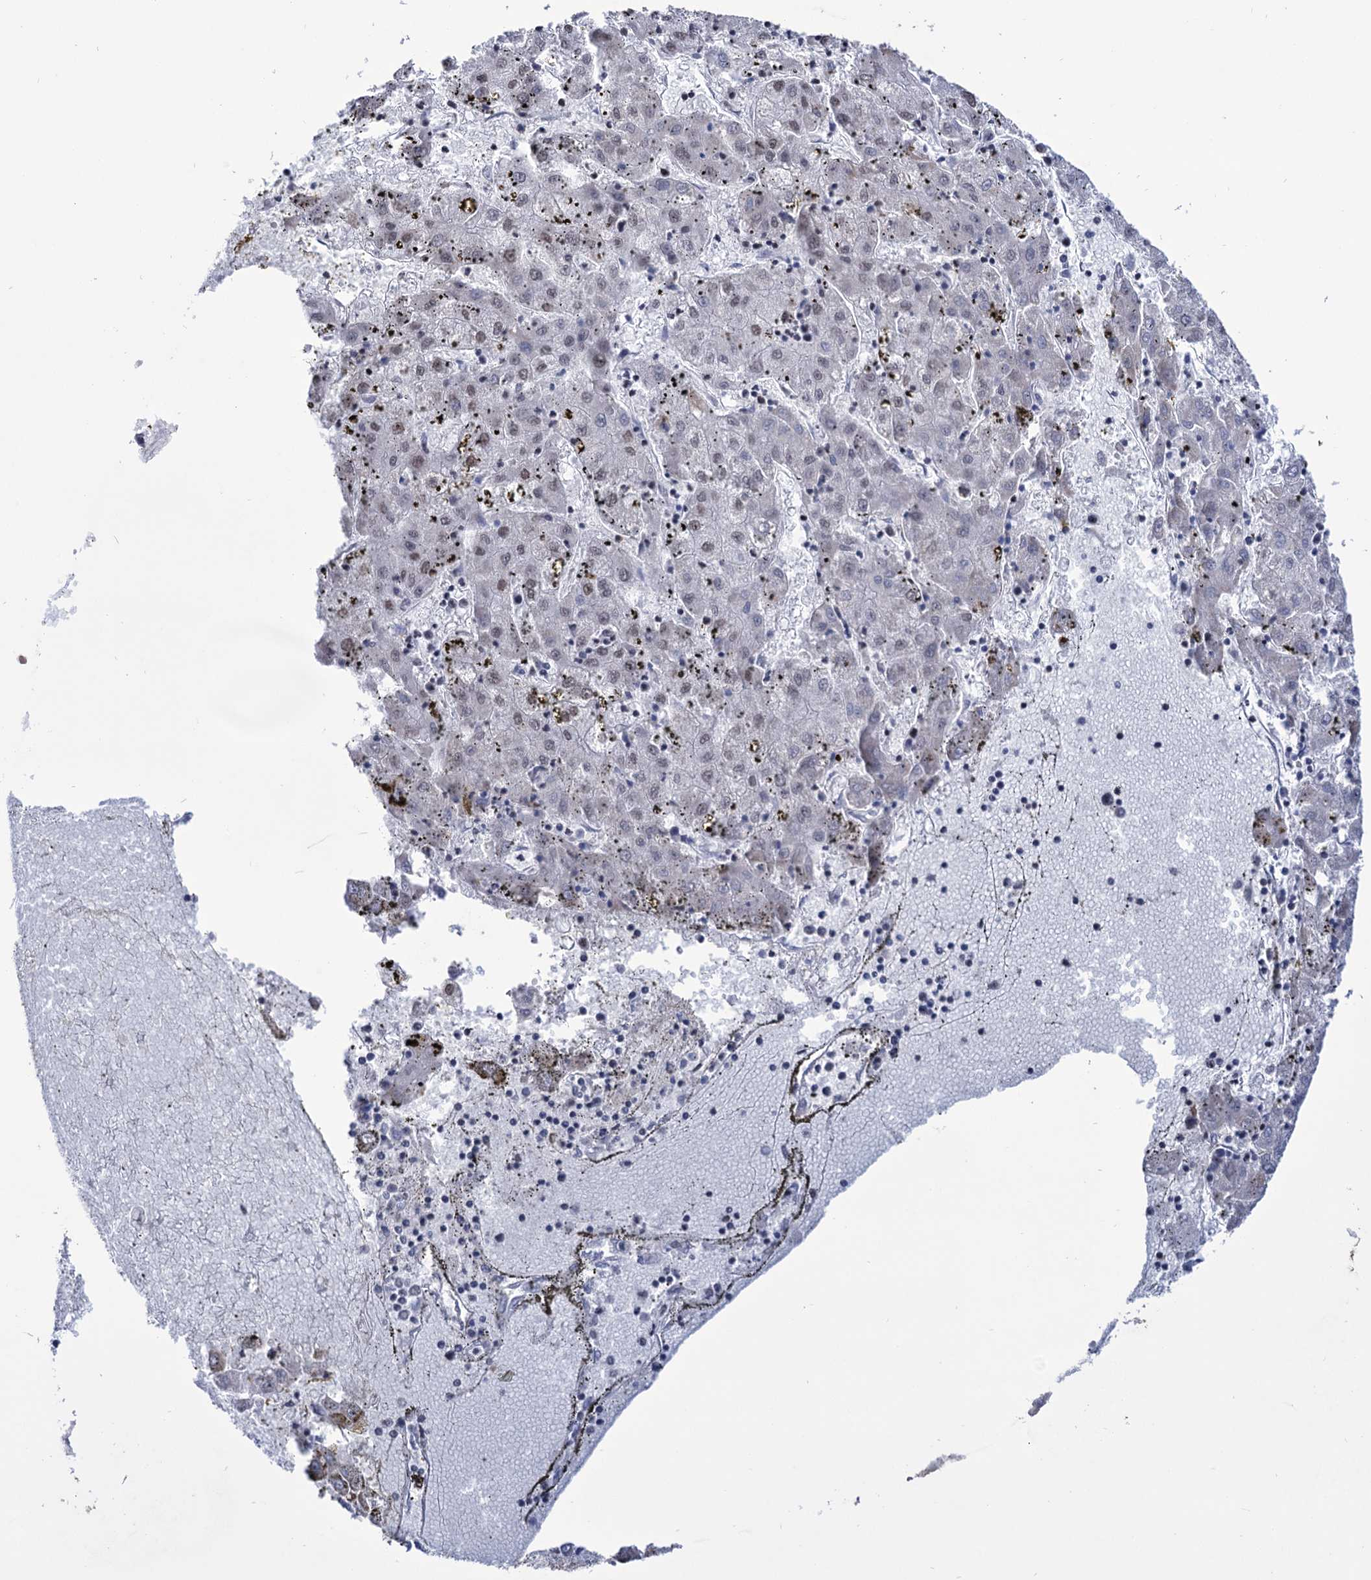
{"staining": {"intensity": "weak", "quantity": "<25%", "location": "nuclear"}, "tissue": "liver cancer", "cell_type": "Tumor cells", "image_type": "cancer", "snomed": [{"axis": "morphology", "description": "Carcinoma, Hepatocellular, NOS"}, {"axis": "topography", "description": "Liver"}], "caption": "IHC photomicrograph of neoplastic tissue: human liver cancer stained with DAB reveals no significant protein positivity in tumor cells.", "gene": "ABHD10", "patient": {"sex": "male", "age": 72}}